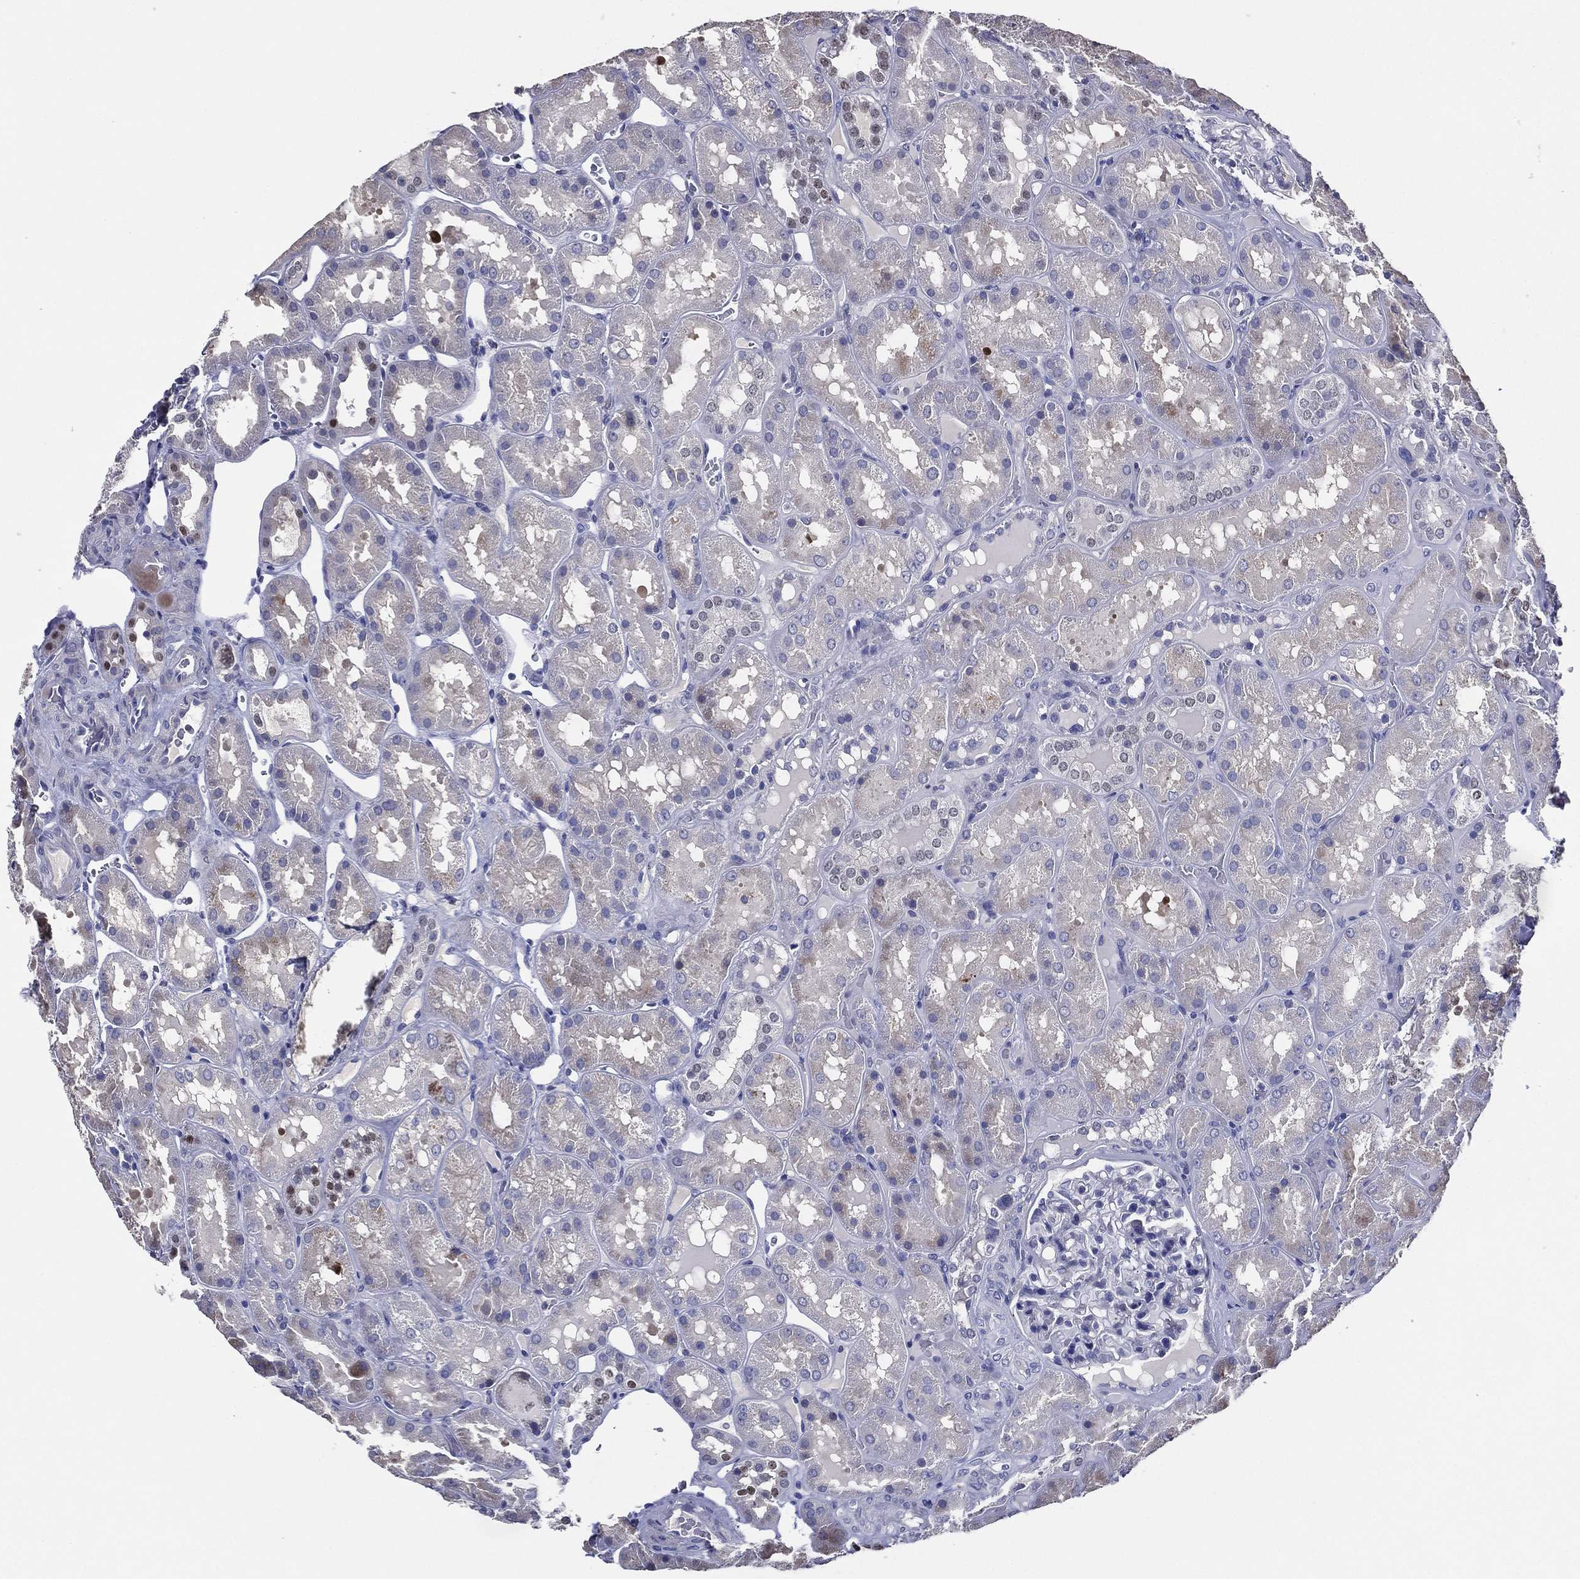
{"staining": {"intensity": "negative", "quantity": "none", "location": "none"}, "tissue": "kidney", "cell_type": "Cells in glomeruli", "image_type": "normal", "snomed": [{"axis": "morphology", "description": "Normal tissue, NOS"}, {"axis": "topography", "description": "Kidney"}], "caption": "A photomicrograph of kidney stained for a protein reveals no brown staining in cells in glomeruli.", "gene": "TFAP2A", "patient": {"sex": "male", "age": 73}}